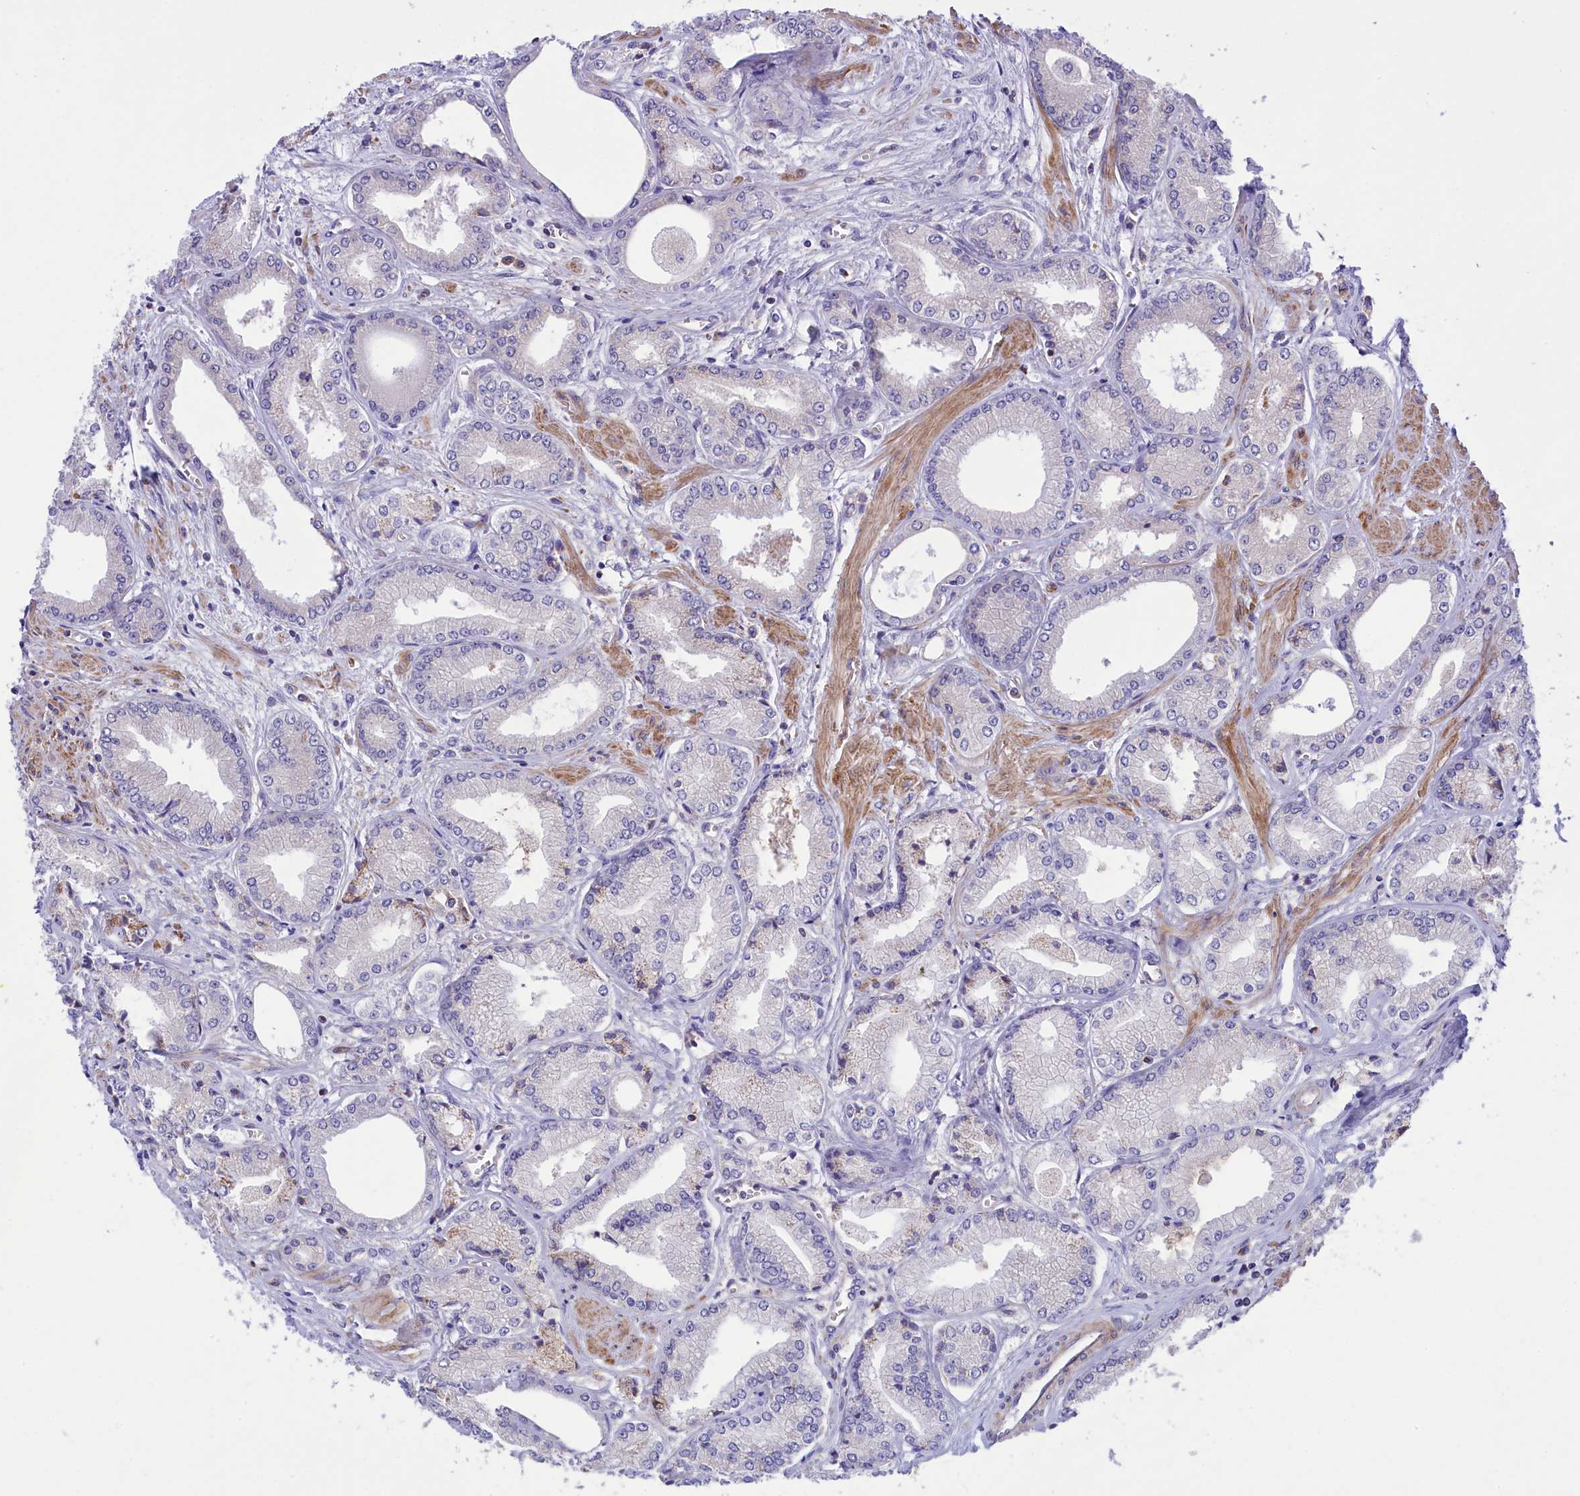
{"staining": {"intensity": "negative", "quantity": "none", "location": "none"}, "tissue": "prostate cancer", "cell_type": "Tumor cells", "image_type": "cancer", "snomed": [{"axis": "morphology", "description": "Adenocarcinoma, Low grade"}, {"axis": "topography", "description": "Prostate"}], "caption": "This is an immunohistochemistry (IHC) photomicrograph of human prostate cancer (low-grade adenocarcinoma). There is no staining in tumor cells.", "gene": "CORO7-PAM16", "patient": {"sex": "male", "age": 60}}